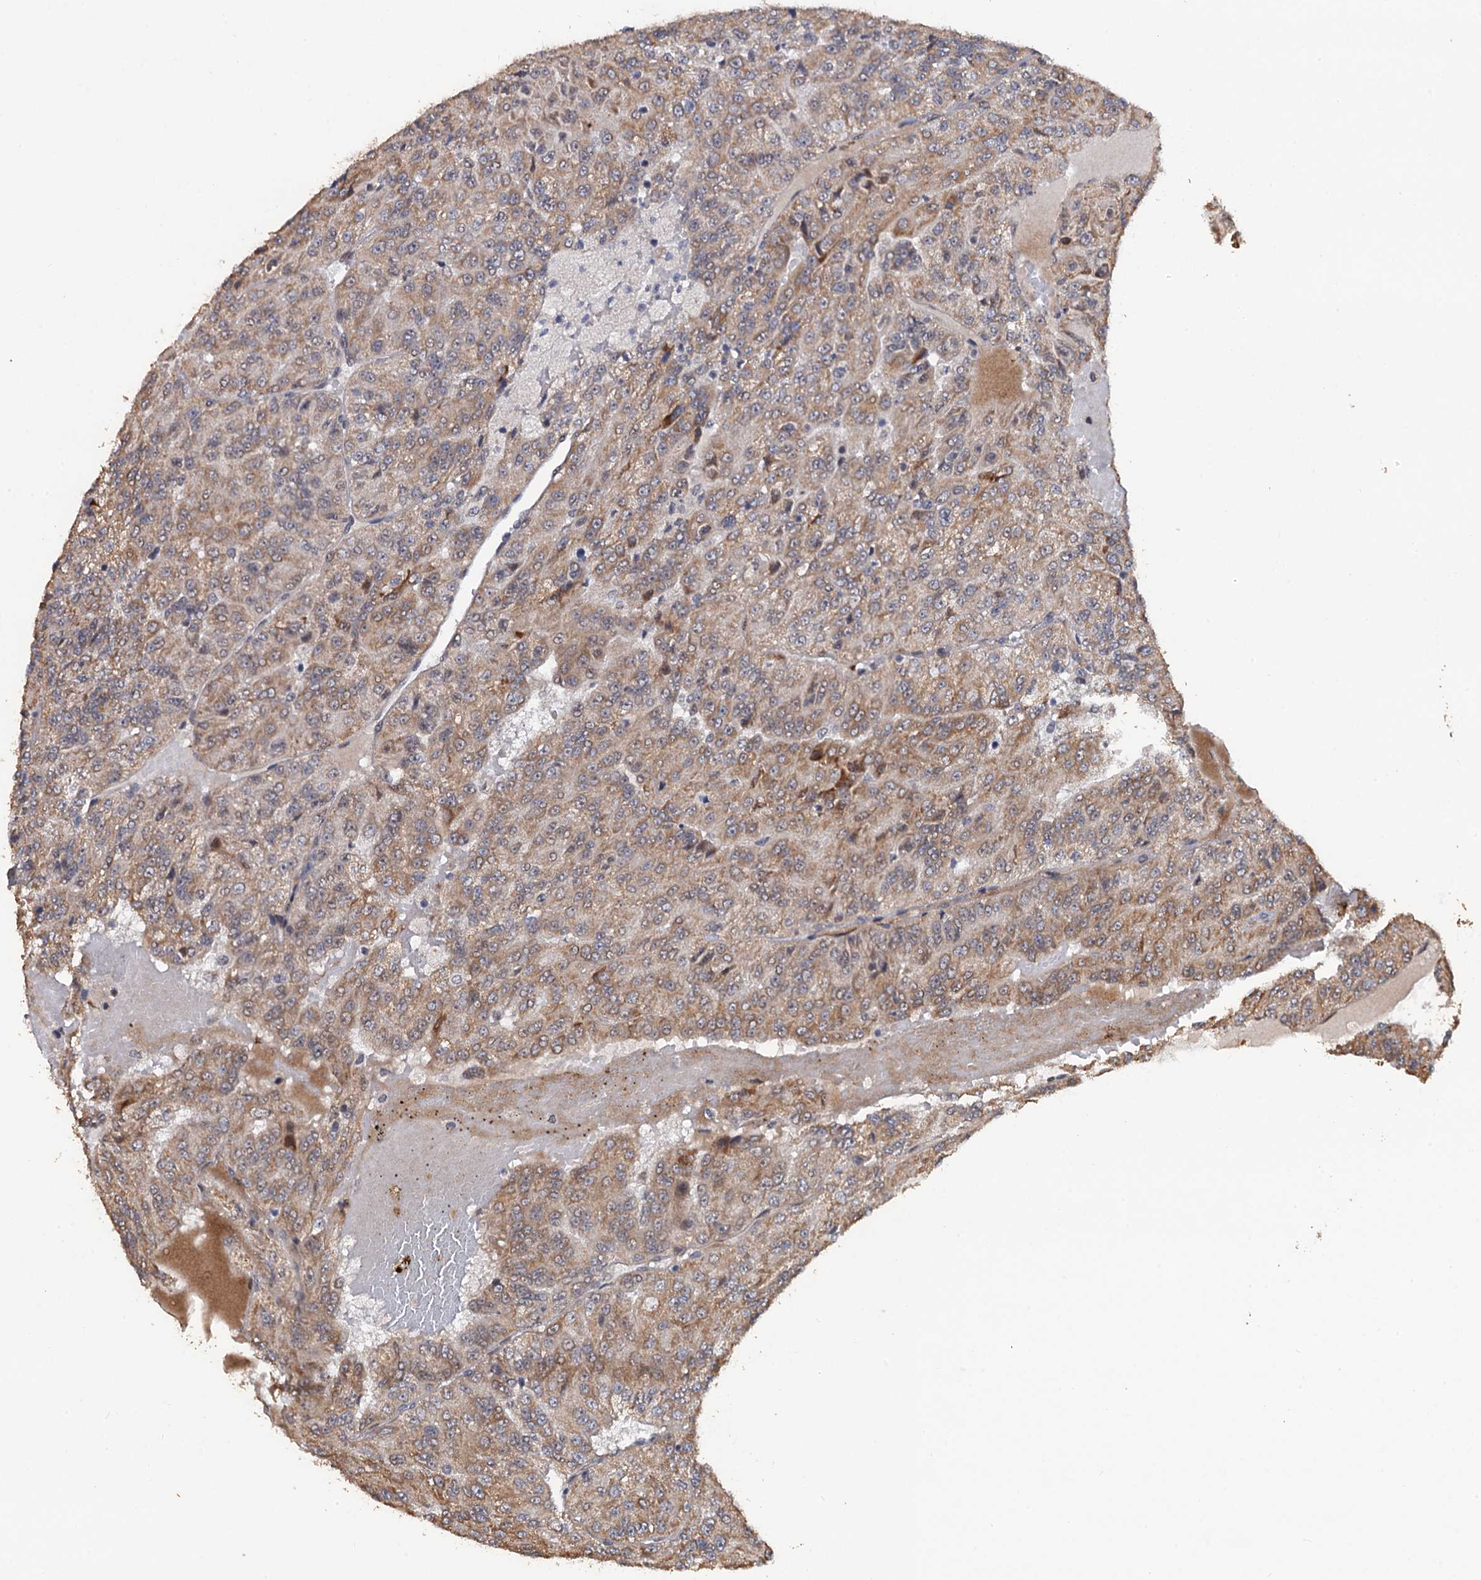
{"staining": {"intensity": "moderate", "quantity": ">75%", "location": "cytoplasmic/membranous"}, "tissue": "renal cancer", "cell_type": "Tumor cells", "image_type": "cancer", "snomed": [{"axis": "morphology", "description": "Adenocarcinoma, NOS"}, {"axis": "topography", "description": "Kidney"}], "caption": "This is a histology image of immunohistochemistry staining of renal adenocarcinoma, which shows moderate positivity in the cytoplasmic/membranous of tumor cells.", "gene": "LRRC63", "patient": {"sex": "female", "age": 63}}